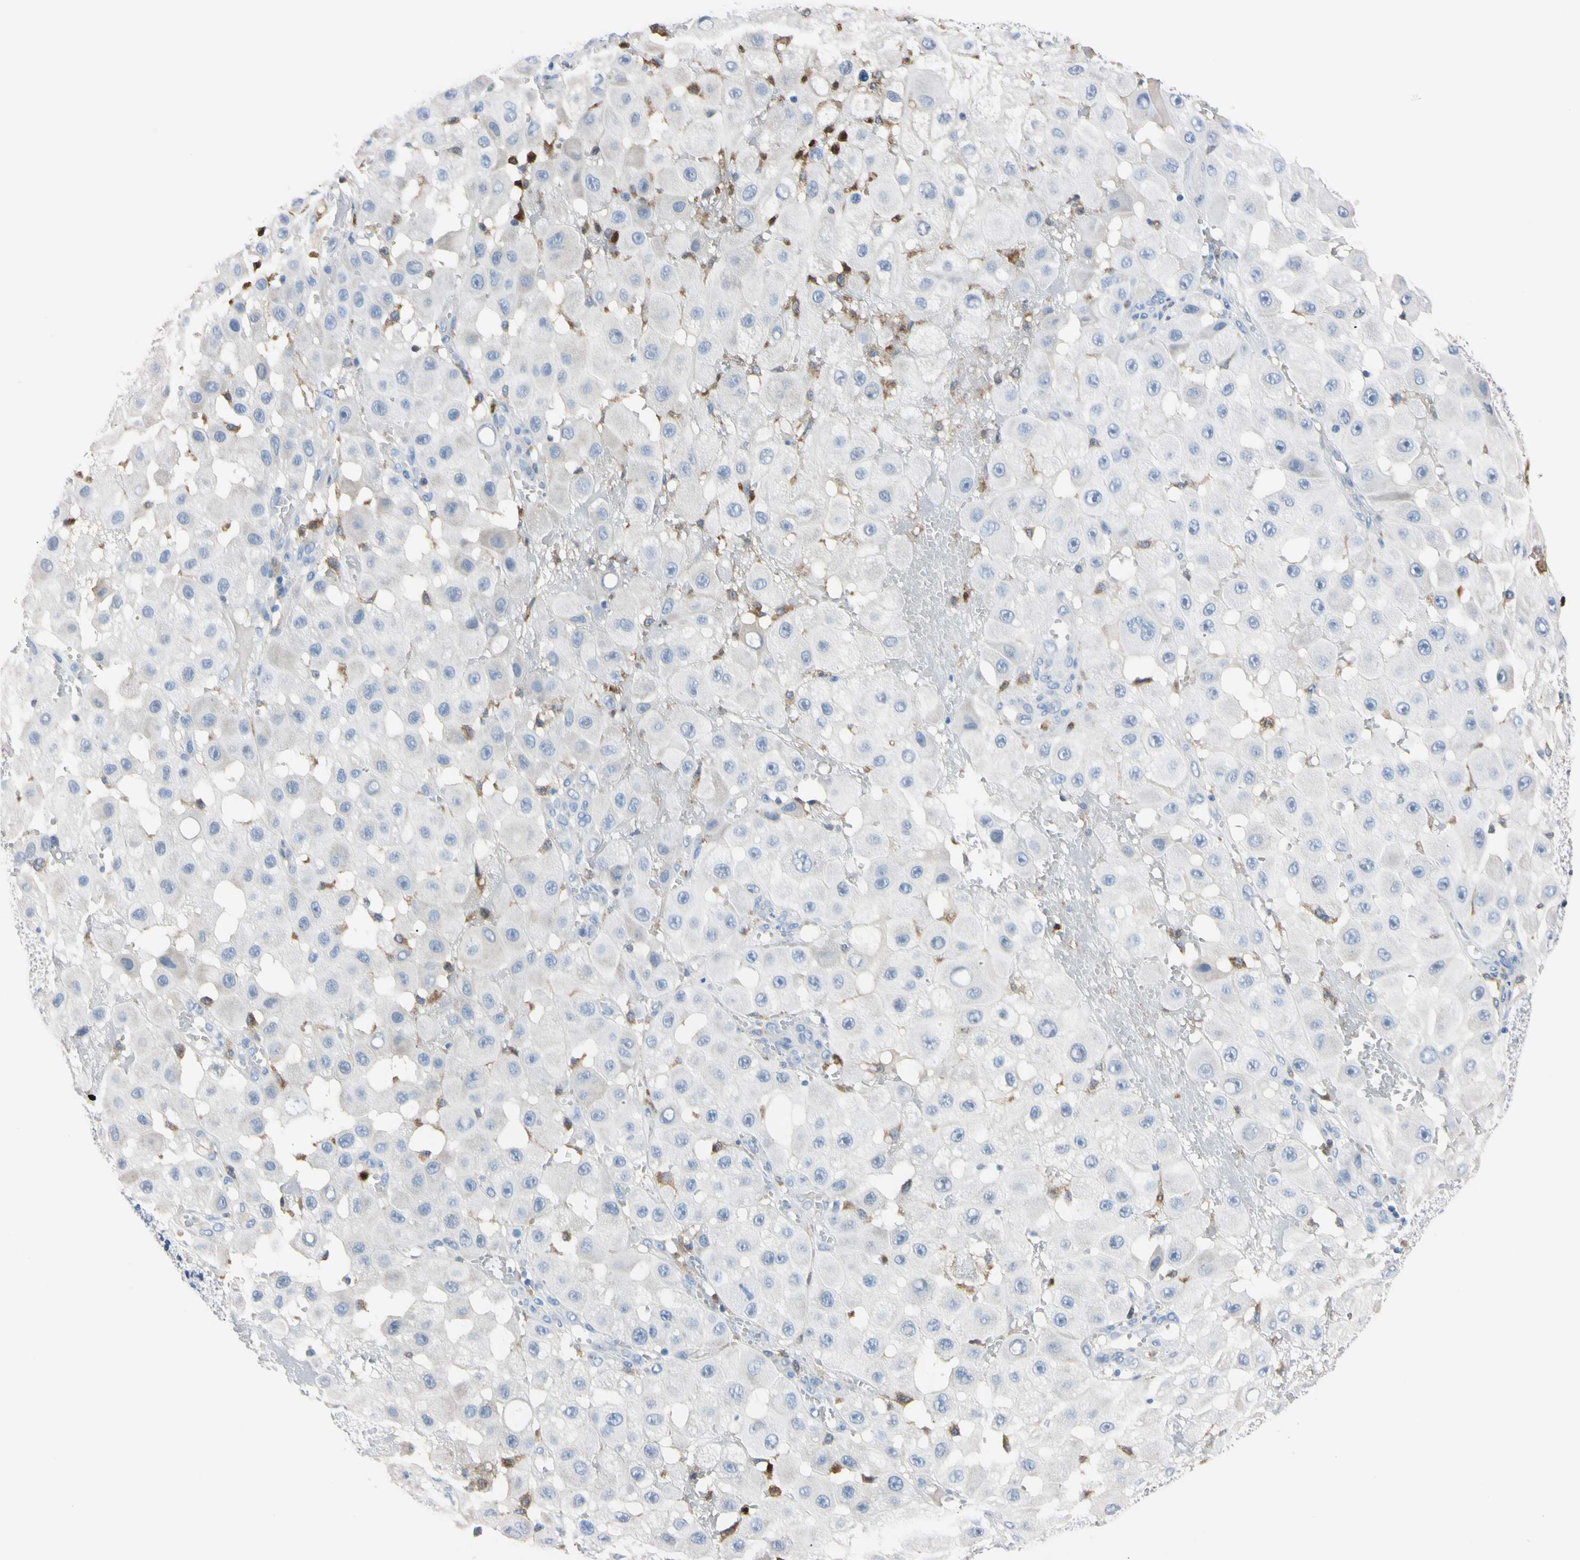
{"staining": {"intensity": "negative", "quantity": "none", "location": "none"}, "tissue": "melanoma", "cell_type": "Tumor cells", "image_type": "cancer", "snomed": [{"axis": "morphology", "description": "Malignant melanoma, NOS"}, {"axis": "topography", "description": "Skin"}], "caption": "The image shows no staining of tumor cells in melanoma.", "gene": "NCF4", "patient": {"sex": "female", "age": 81}}